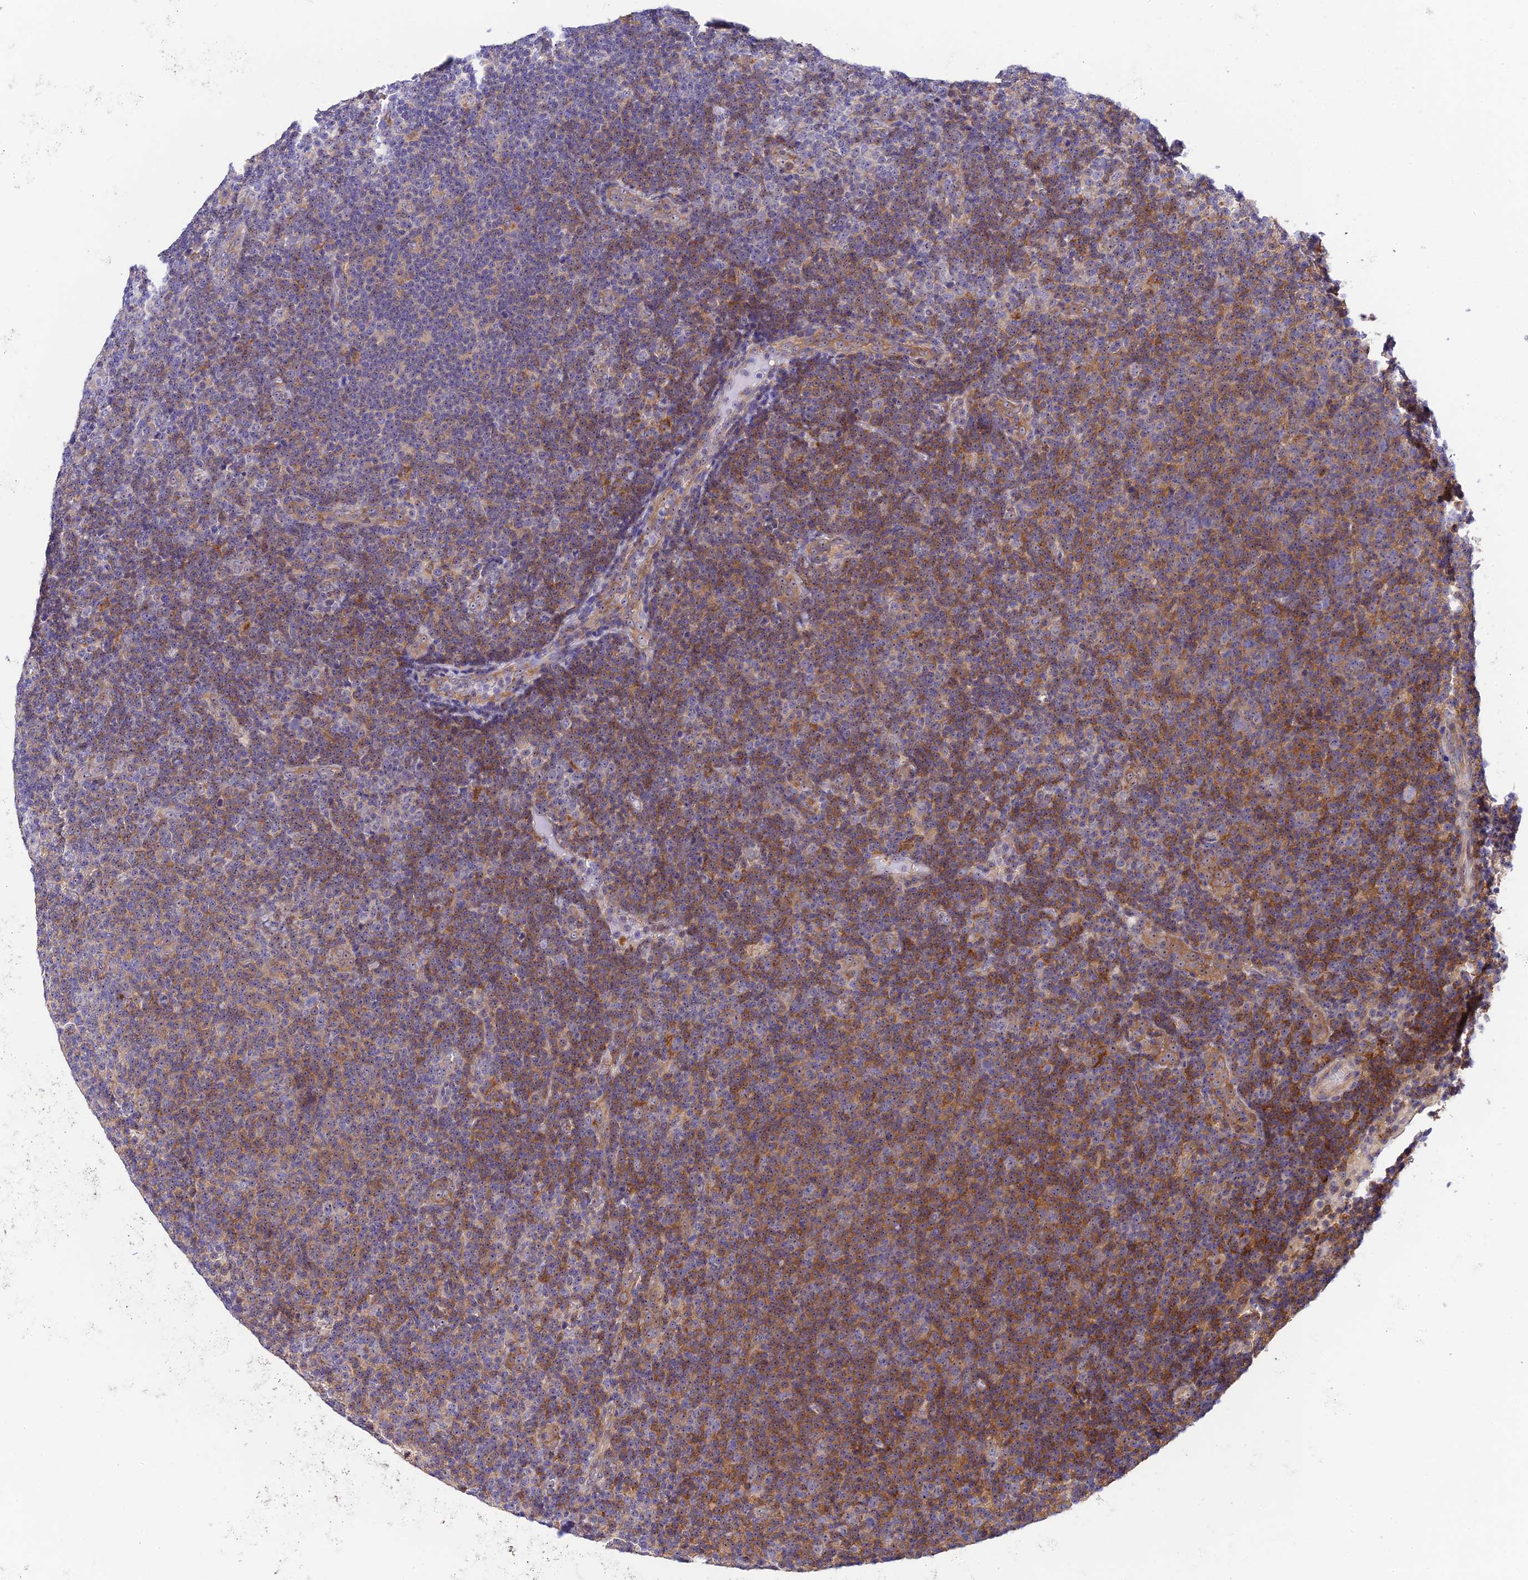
{"staining": {"intensity": "moderate", "quantity": "25%-75%", "location": "cytoplasmic/membranous"}, "tissue": "lymphoma", "cell_type": "Tumor cells", "image_type": "cancer", "snomed": [{"axis": "morphology", "description": "Malignant lymphoma, non-Hodgkin's type, Low grade"}, {"axis": "topography", "description": "Lymph node"}], "caption": "DAB immunohistochemical staining of human low-grade malignant lymphoma, non-Hodgkin's type exhibits moderate cytoplasmic/membranous protein staining in about 25%-75% of tumor cells. (DAB (3,3'-diaminobenzidine) IHC, brown staining for protein, blue staining for nuclei).", "gene": "DUSP29", "patient": {"sex": "male", "age": 66}}